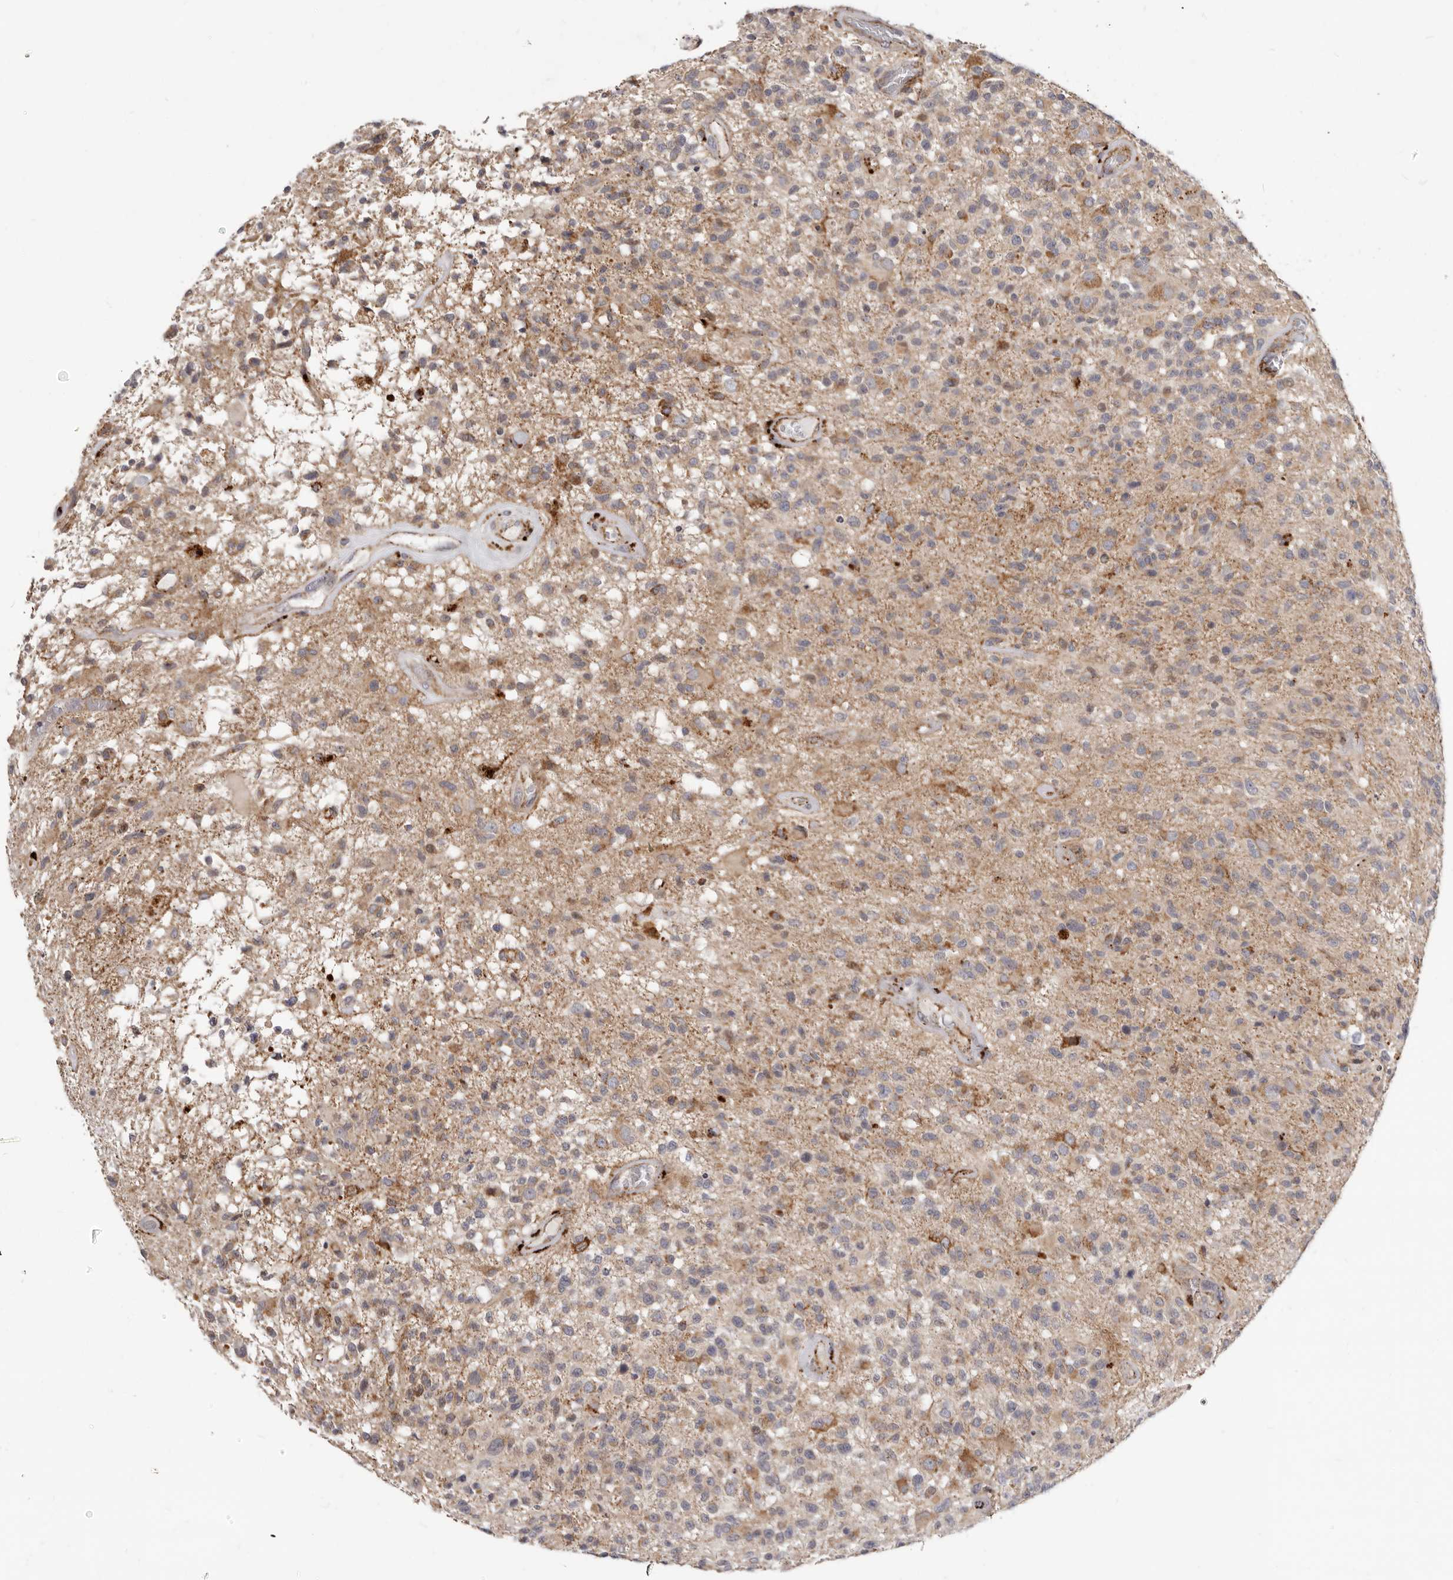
{"staining": {"intensity": "weak", "quantity": "25%-75%", "location": "cytoplasmic/membranous"}, "tissue": "glioma", "cell_type": "Tumor cells", "image_type": "cancer", "snomed": [{"axis": "morphology", "description": "Glioma, malignant, High grade"}, {"axis": "morphology", "description": "Glioblastoma, NOS"}, {"axis": "topography", "description": "Brain"}], "caption": "Immunohistochemical staining of human glioblastoma demonstrates weak cytoplasmic/membranous protein positivity in approximately 25%-75% of tumor cells. Immunohistochemistry stains the protein of interest in brown and the nuclei are stained blue.", "gene": "TOR3A", "patient": {"sex": "male", "age": 60}}